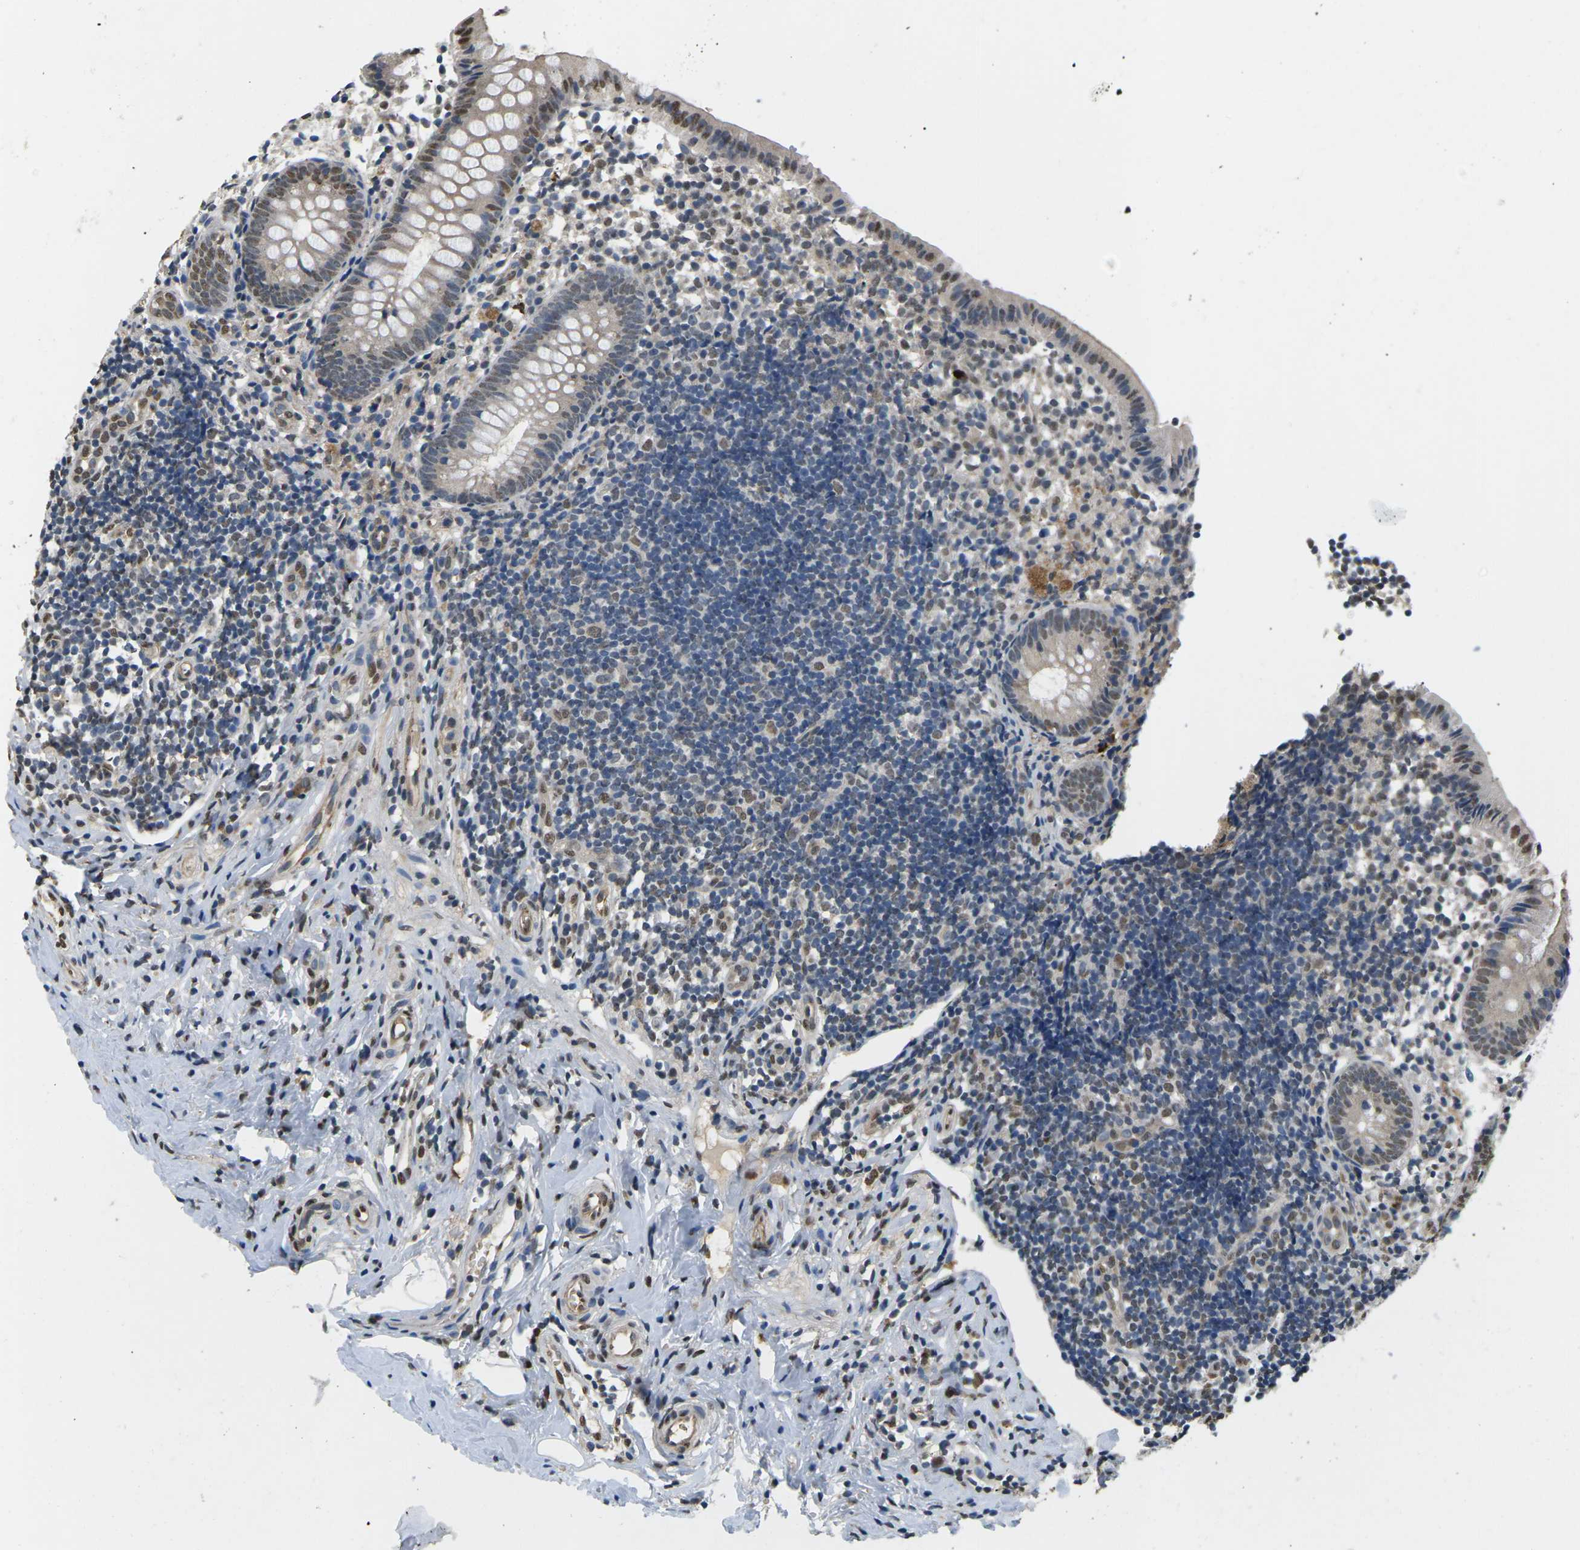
{"staining": {"intensity": "moderate", "quantity": "25%-75%", "location": "nuclear"}, "tissue": "appendix", "cell_type": "Glandular cells", "image_type": "normal", "snomed": [{"axis": "morphology", "description": "Normal tissue, NOS"}, {"axis": "topography", "description": "Appendix"}], "caption": "Human appendix stained for a protein (brown) shows moderate nuclear positive expression in about 25%-75% of glandular cells.", "gene": "ERBB4", "patient": {"sex": "female", "age": 20}}